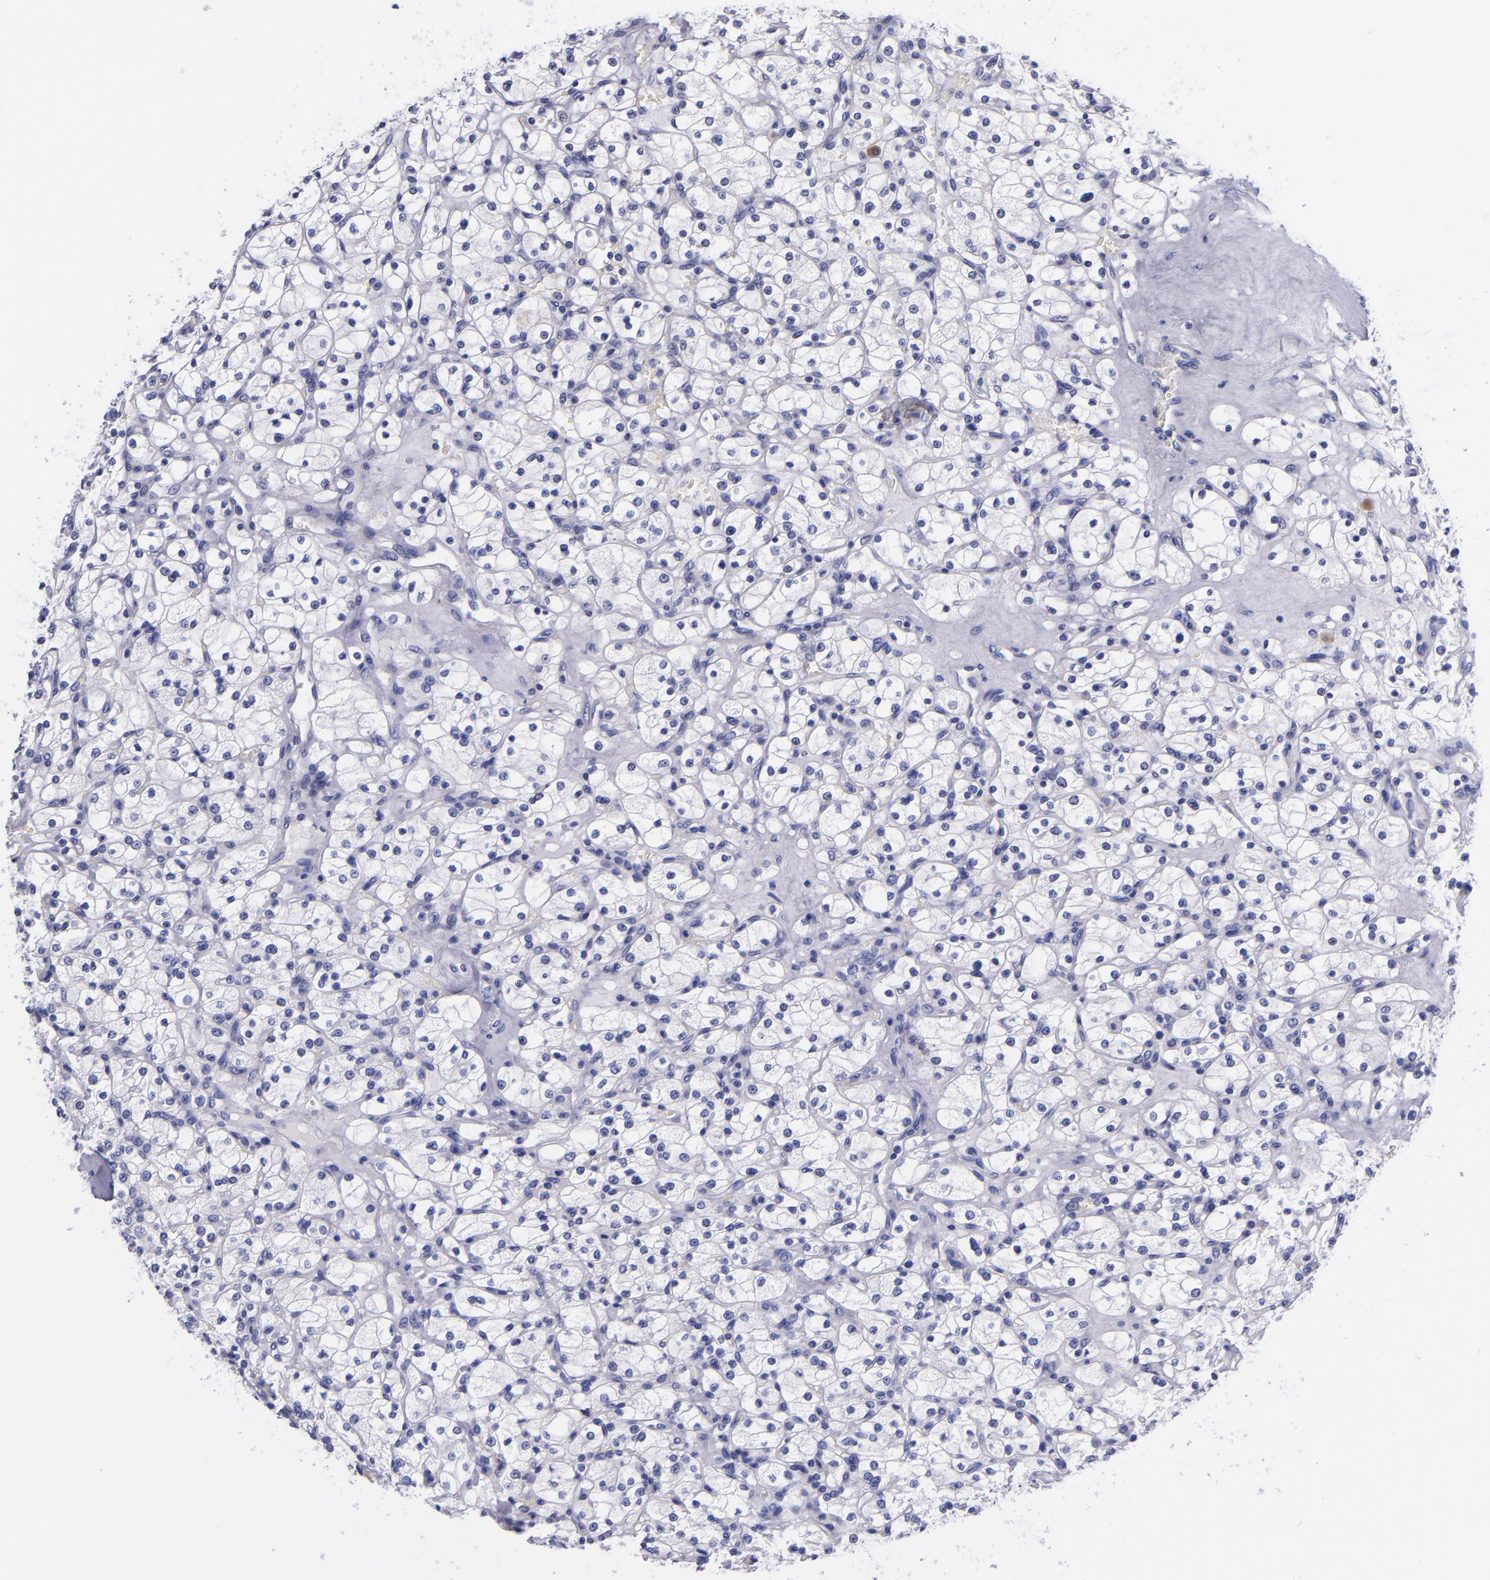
{"staining": {"intensity": "negative", "quantity": "none", "location": "none"}, "tissue": "renal cancer", "cell_type": "Tumor cells", "image_type": "cancer", "snomed": [{"axis": "morphology", "description": "Adenocarcinoma, NOS"}, {"axis": "topography", "description": "Kidney"}], "caption": "Photomicrograph shows no significant protein staining in tumor cells of renal cancer (adenocarcinoma).", "gene": "SV2A", "patient": {"sex": "female", "age": 83}}